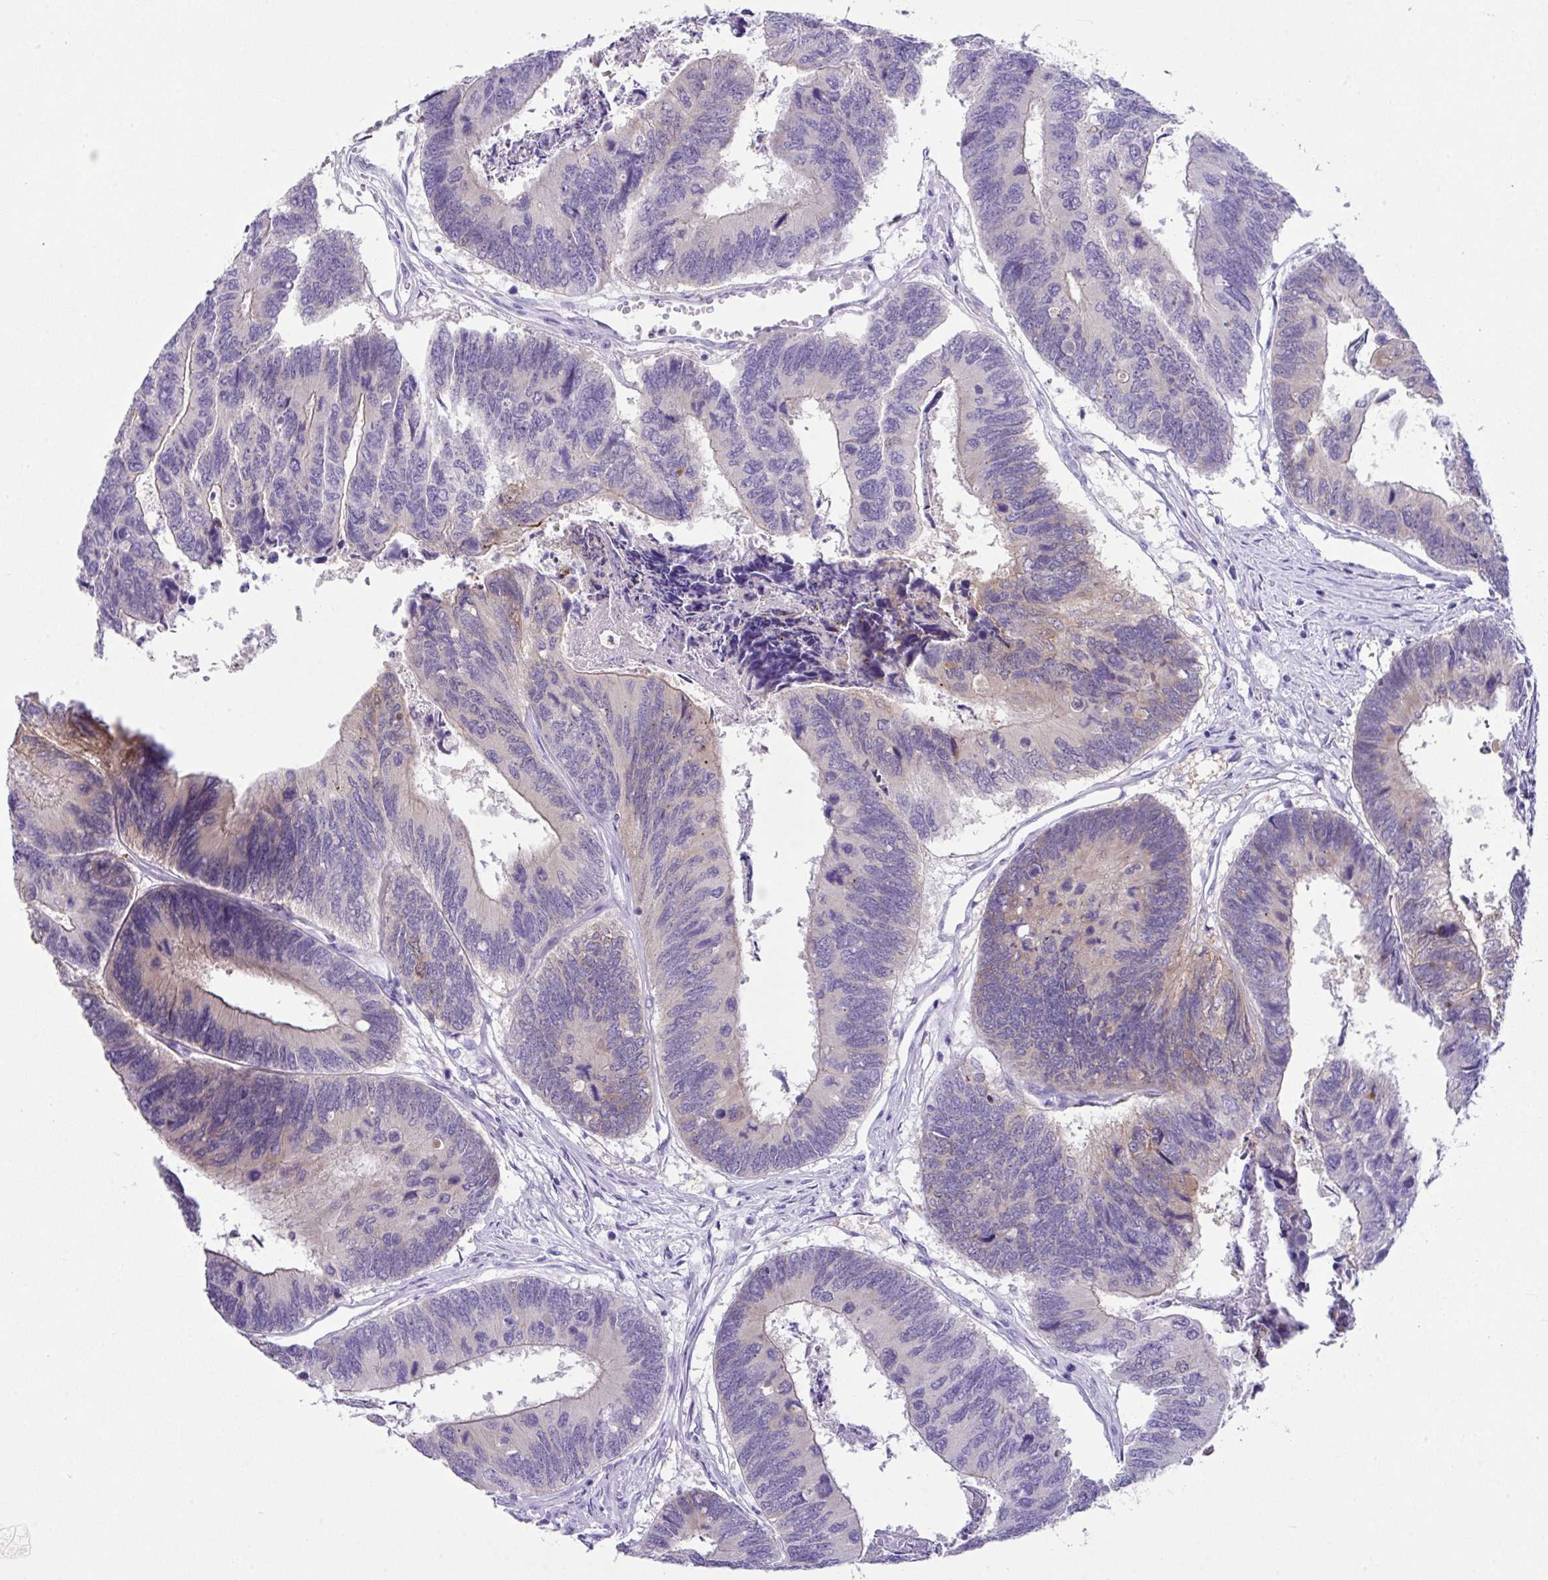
{"staining": {"intensity": "weak", "quantity": "<25%", "location": "cytoplasmic/membranous"}, "tissue": "colorectal cancer", "cell_type": "Tumor cells", "image_type": "cancer", "snomed": [{"axis": "morphology", "description": "Adenocarcinoma, NOS"}, {"axis": "topography", "description": "Colon"}], "caption": "Image shows no significant protein staining in tumor cells of adenocarcinoma (colorectal).", "gene": "LGALS4", "patient": {"sex": "female", "age": 67}}